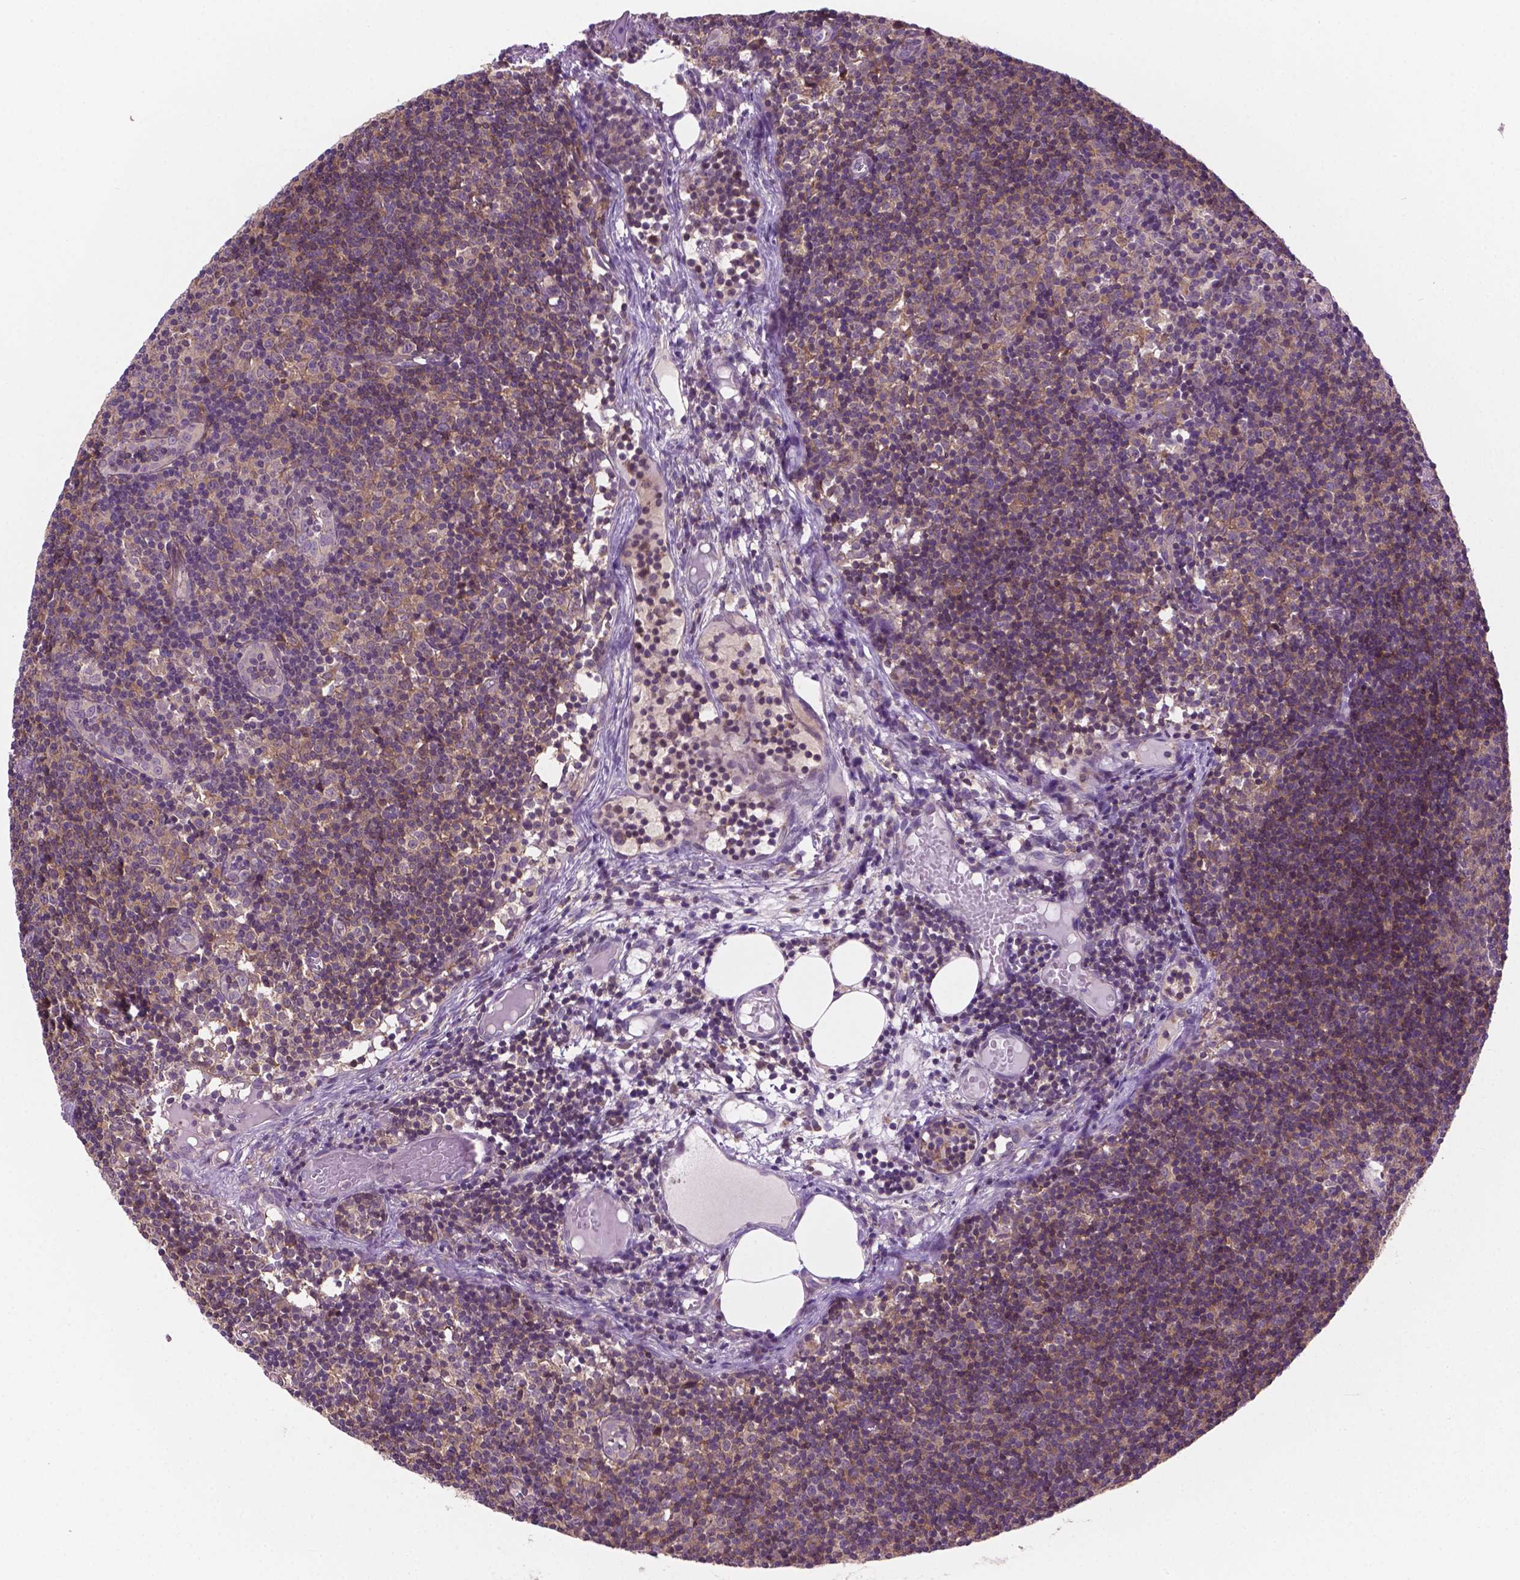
{"staining": {"intensity": "weak", "quantity": "<25%", "location": "cytoplasmic/membranous"}, "tissue": "lymph node", "cell_type": "Germinal center cells", "image_type": "normal", "snomed": [{"axis": "morphology", "description": "Normal tissue, NOS"}, {"axis": "topography", "description": "Lymph node"}], "caption": "Image shows no significant protein positivity in germinal center cells of normal lymph node. Brightfield microscopy of immunohistochemistry stained with DAB (3,3'-diaminobenzidine) (brown) and hematoxylin (blue), captured at high magnification.", "gene": "MZT1", "patient": {"sex": "female", "age": 41}}